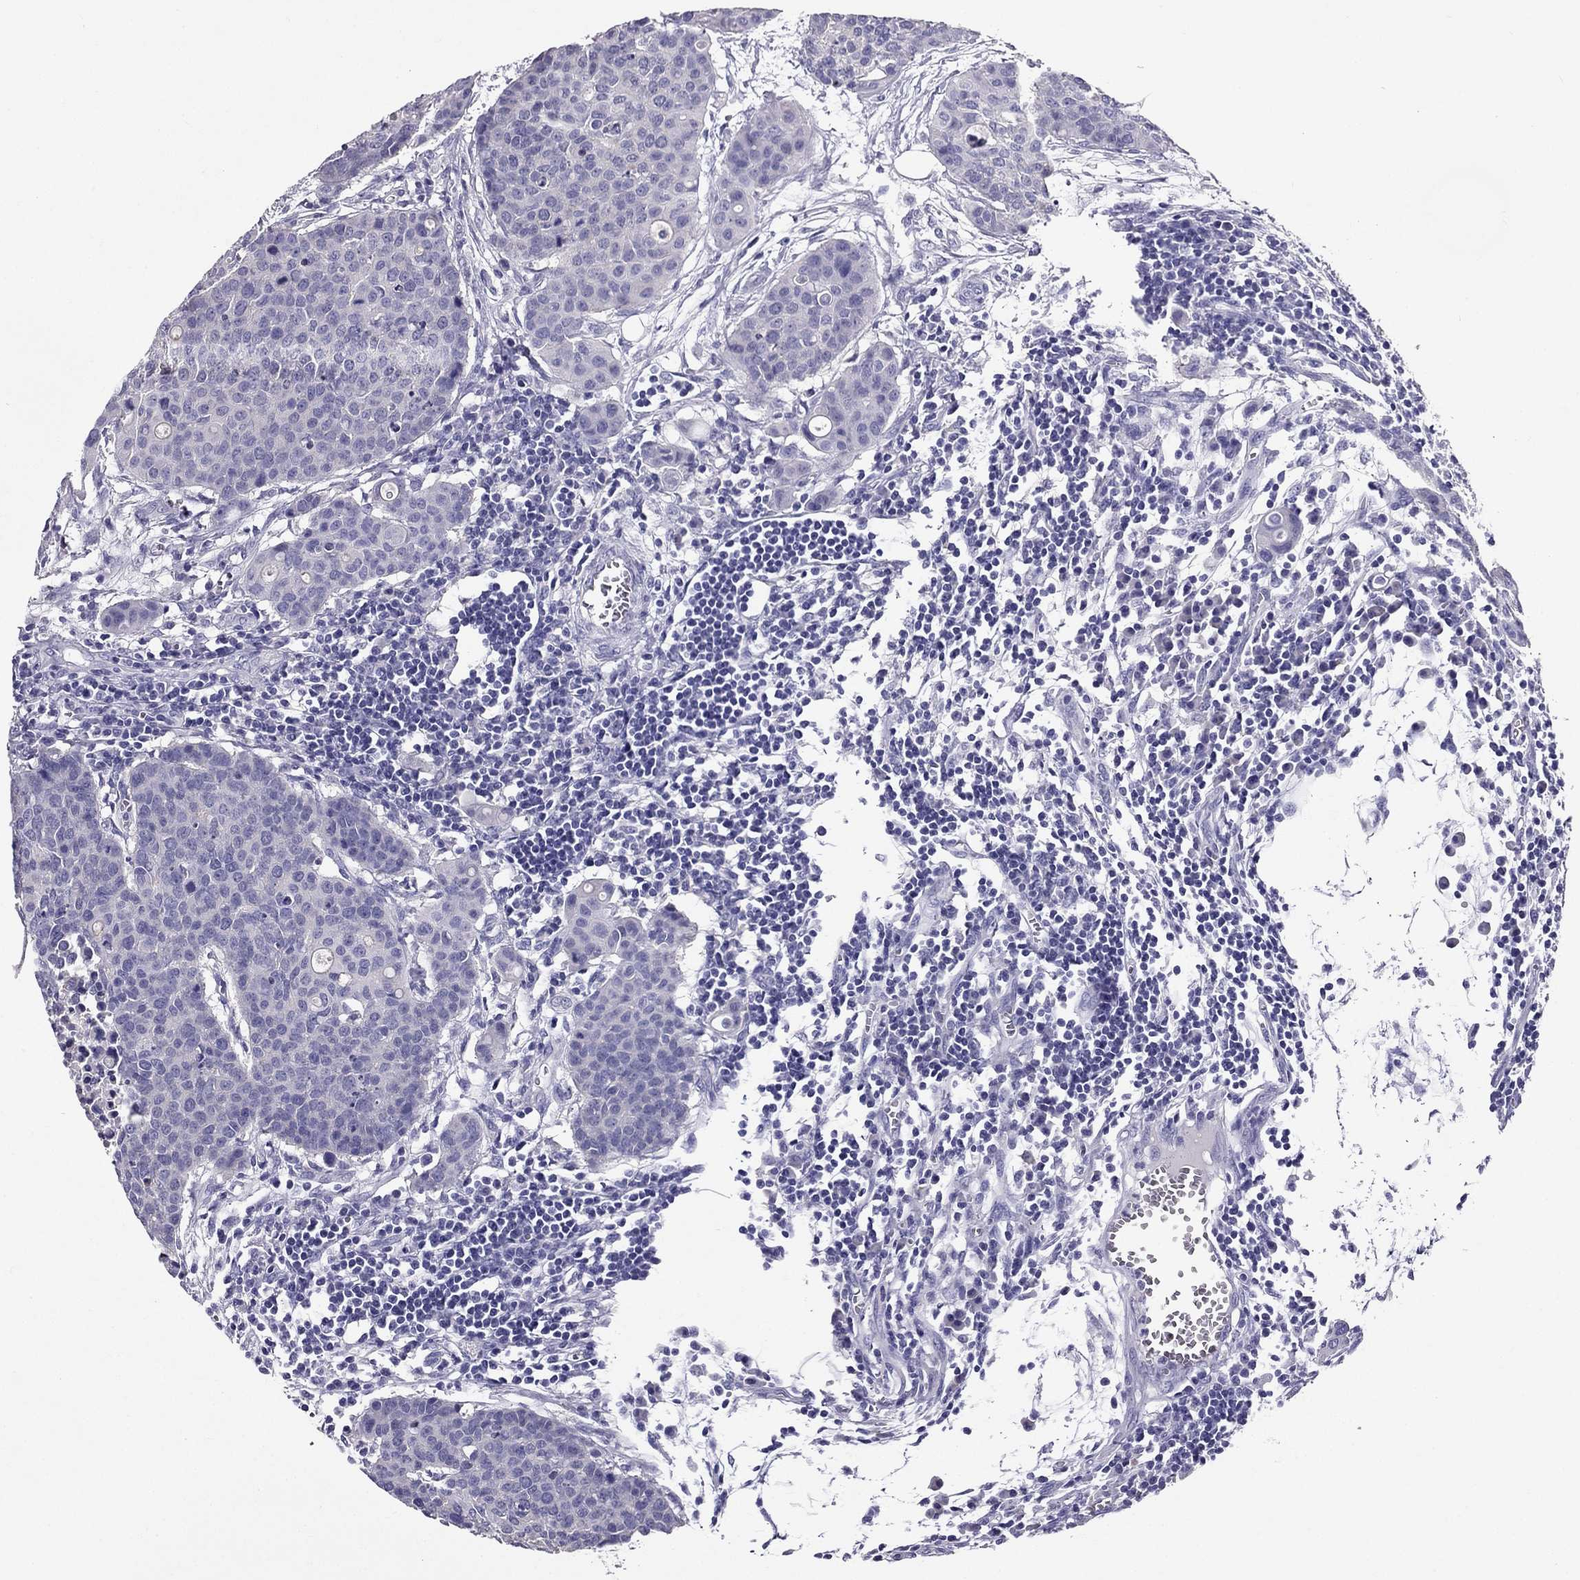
{"staining": {"intensity": "negative", "quantity": "none", "location": "none"}, "tissue": "carcinoid", "cell_type": "Tumor cells", "image_type": "cancer", "snomed": [{"axis": "morphology", "description": "Carcinoid, malignant, NOS"}, {"axis": "topography", "description": "Colon"}], "caption": "Human carcinoid stained for a protein using immunohistochemistry (IHC) demonstrates no positivity in tumor cells.", "gene": "ZNF541", "patient": {"sex": "male", "age": 81}}